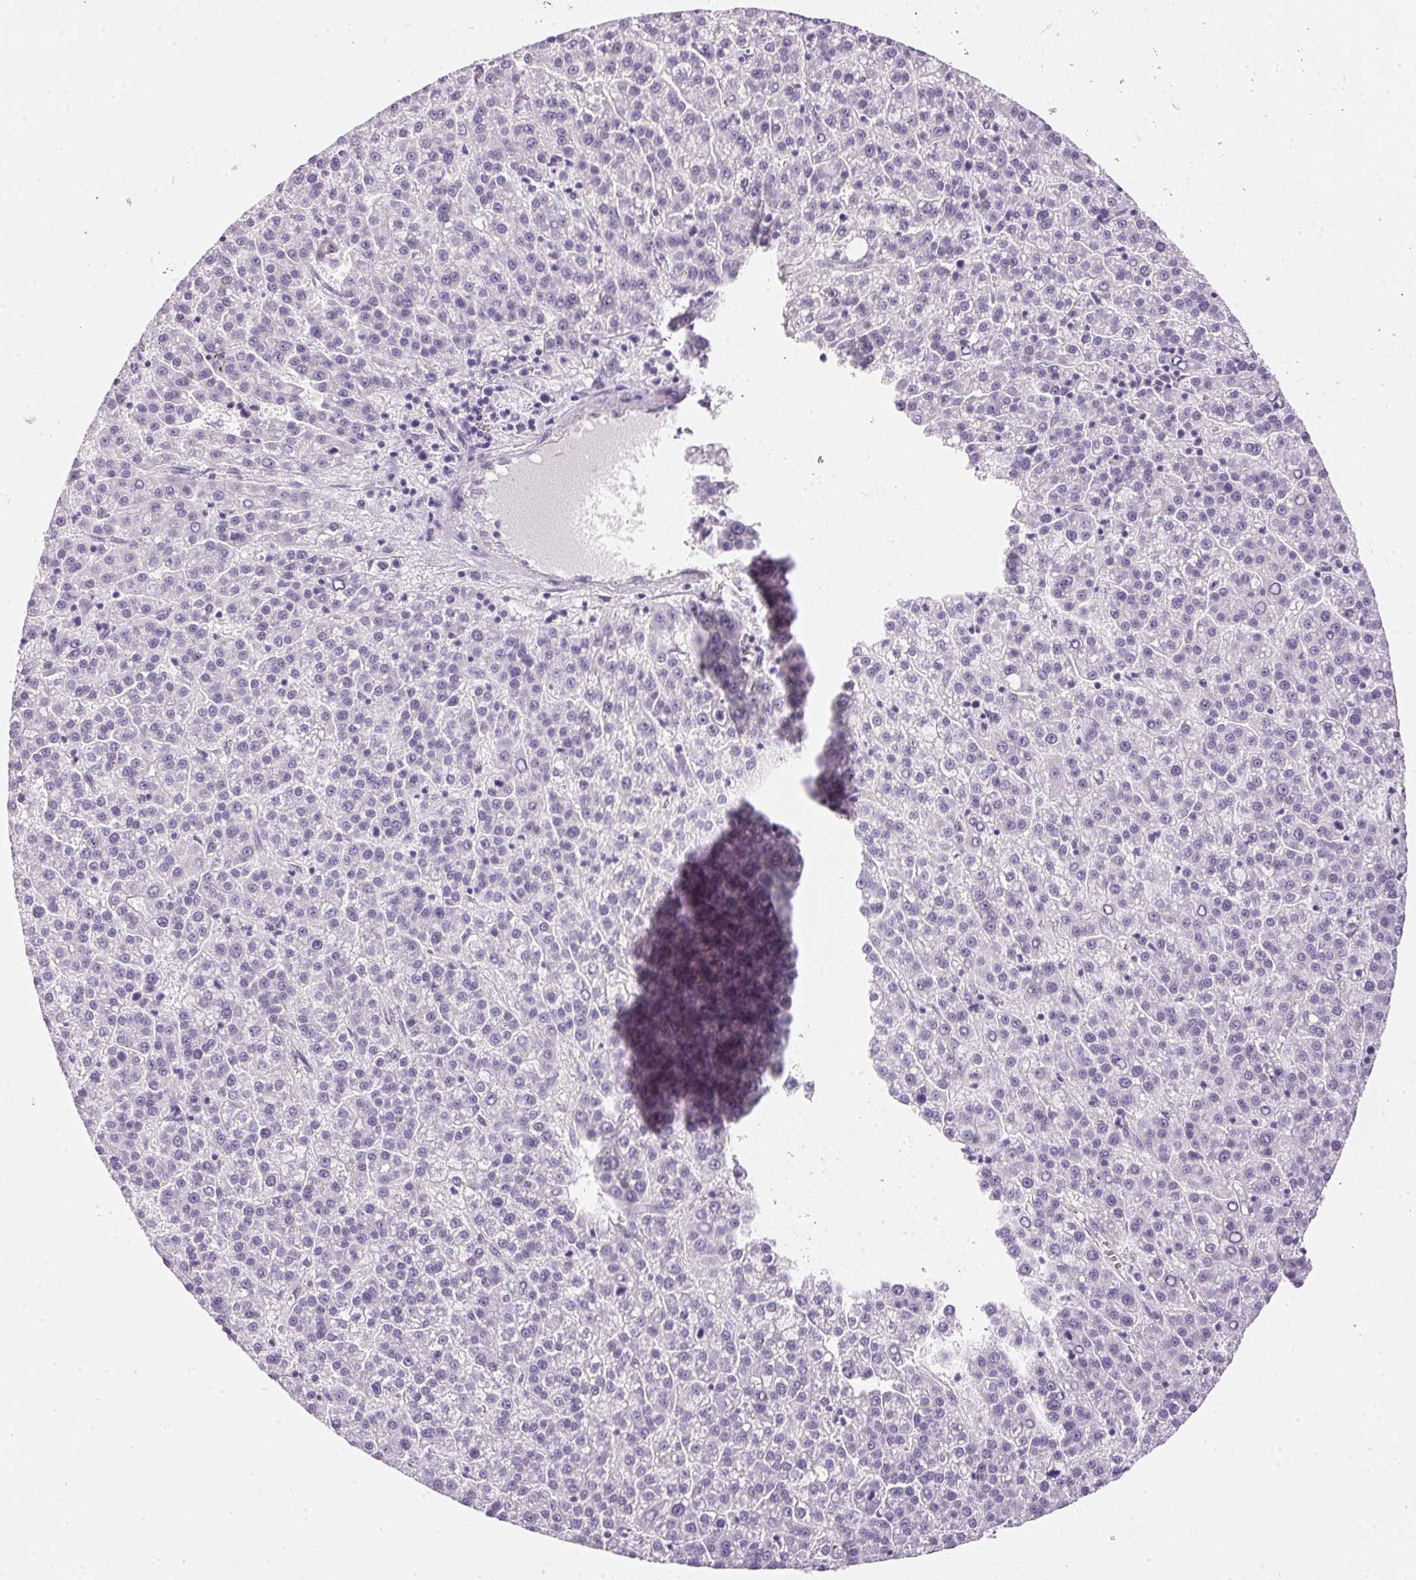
{"staining": {"intensity": "negative", "quantity": "none", "location": "none"}, "tissue": "liver cancer", "cell_type": "Tumor cells", "image_type": "cancer", "snomed": [{"axis": "morphology", "description": "Carcinoma, Hepatocellular, NOS"}, {"axis": "topography", "description": "Liver"}], "caption": "Micrograph shows no significant protein staining in tumor cells of liver hepatocellular carcinoma.", "gene": "GBP6", "patient": {"sex": "female", "age": 58}}